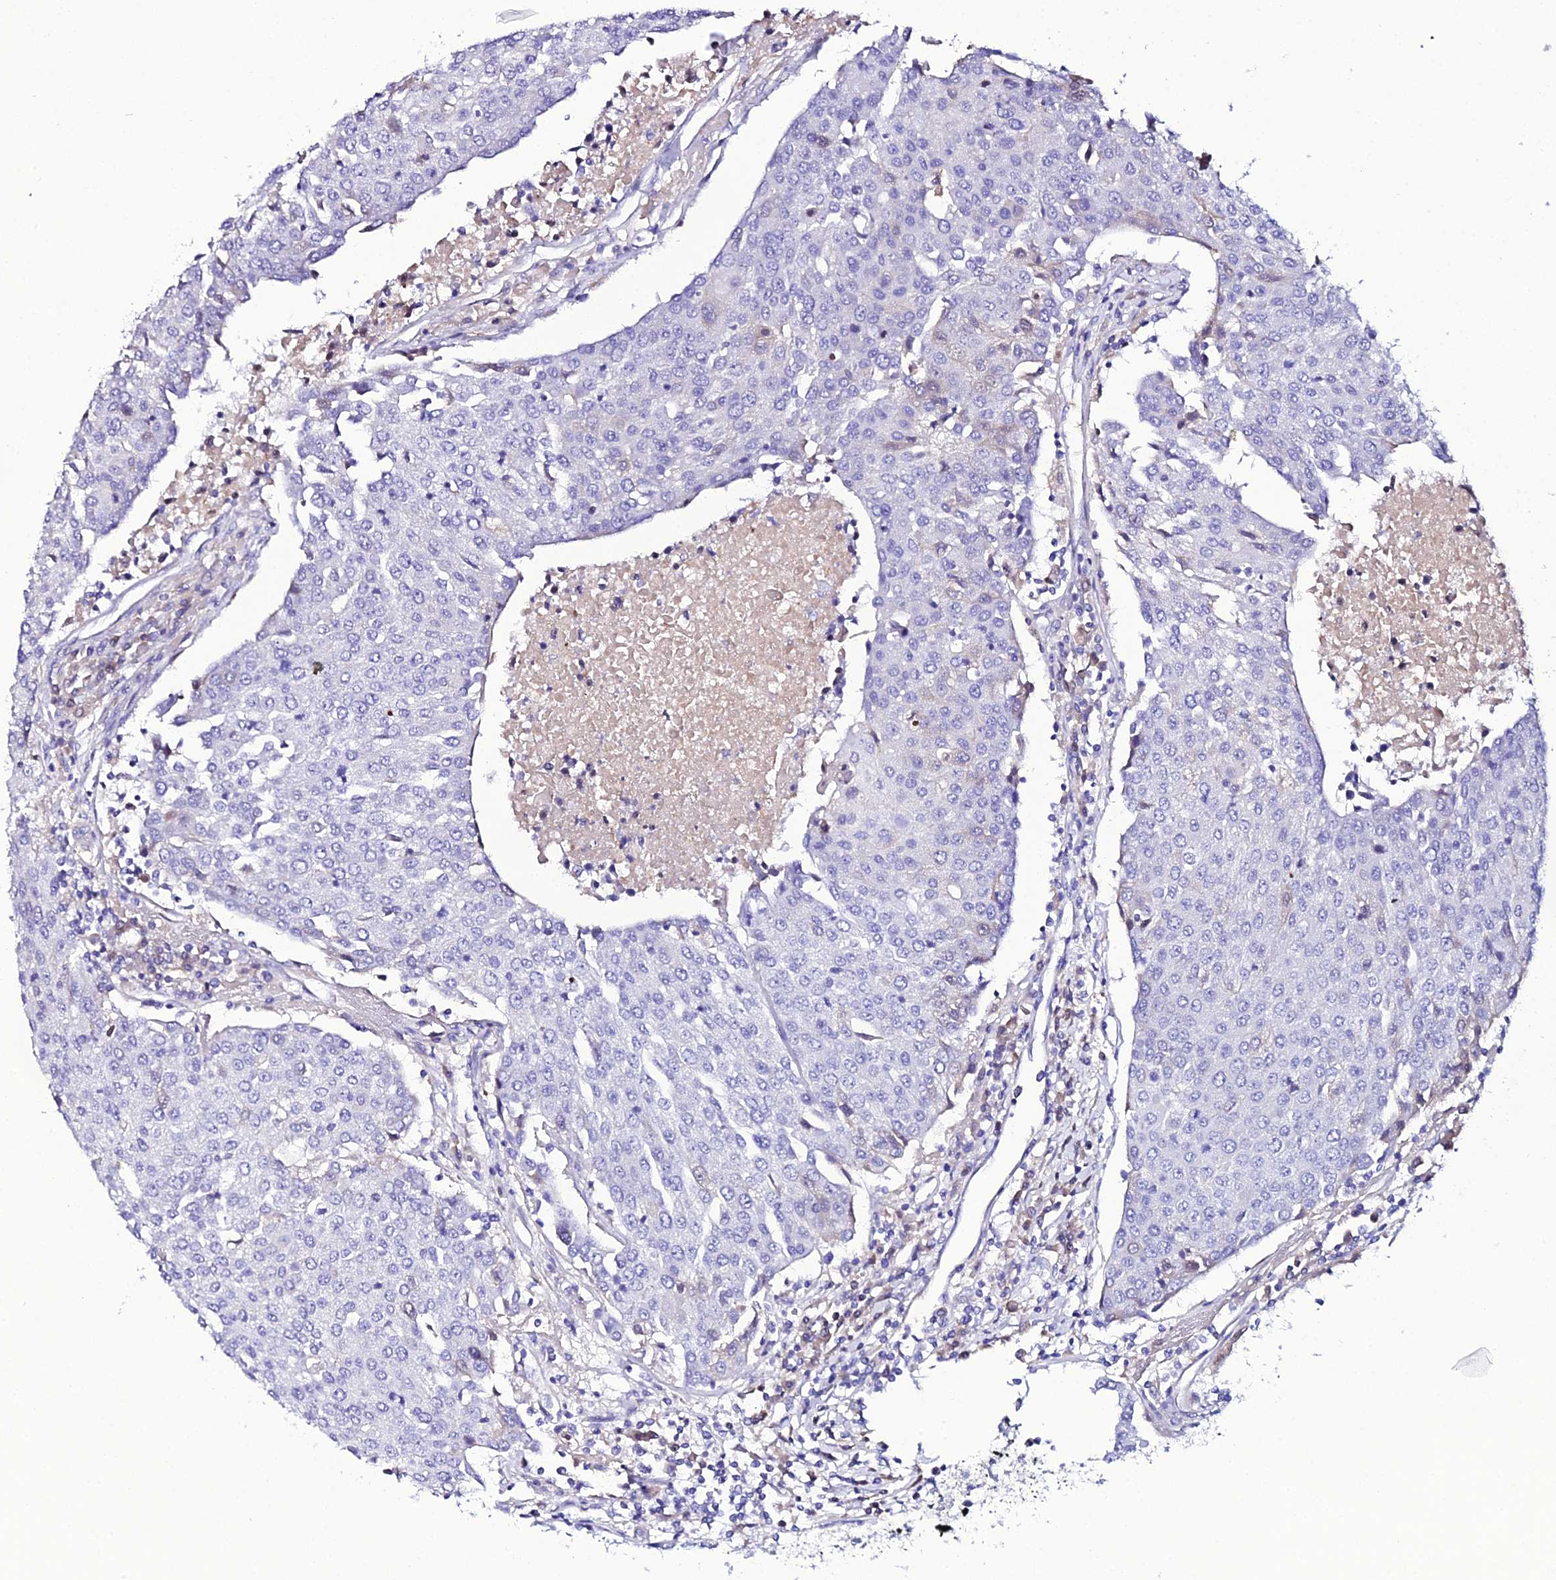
{"staining": {"intensity": "negative", "quantity": "none", "location": "none"}, "tissue": "urothelial cancer", "cell_type": "Tumor cells", "image_type": "cancer", "snomed": [{"axis": "morphology", "description": "Urothelial carcinoma, High grade"}, {"axis": "topography", "description": "Urinary bladder"}], "caption": "IHC of urothelial cancer displays no staining in tumor cells.", "gene": "DEFB132", "patient": {"sex": "female", "age": 85}}